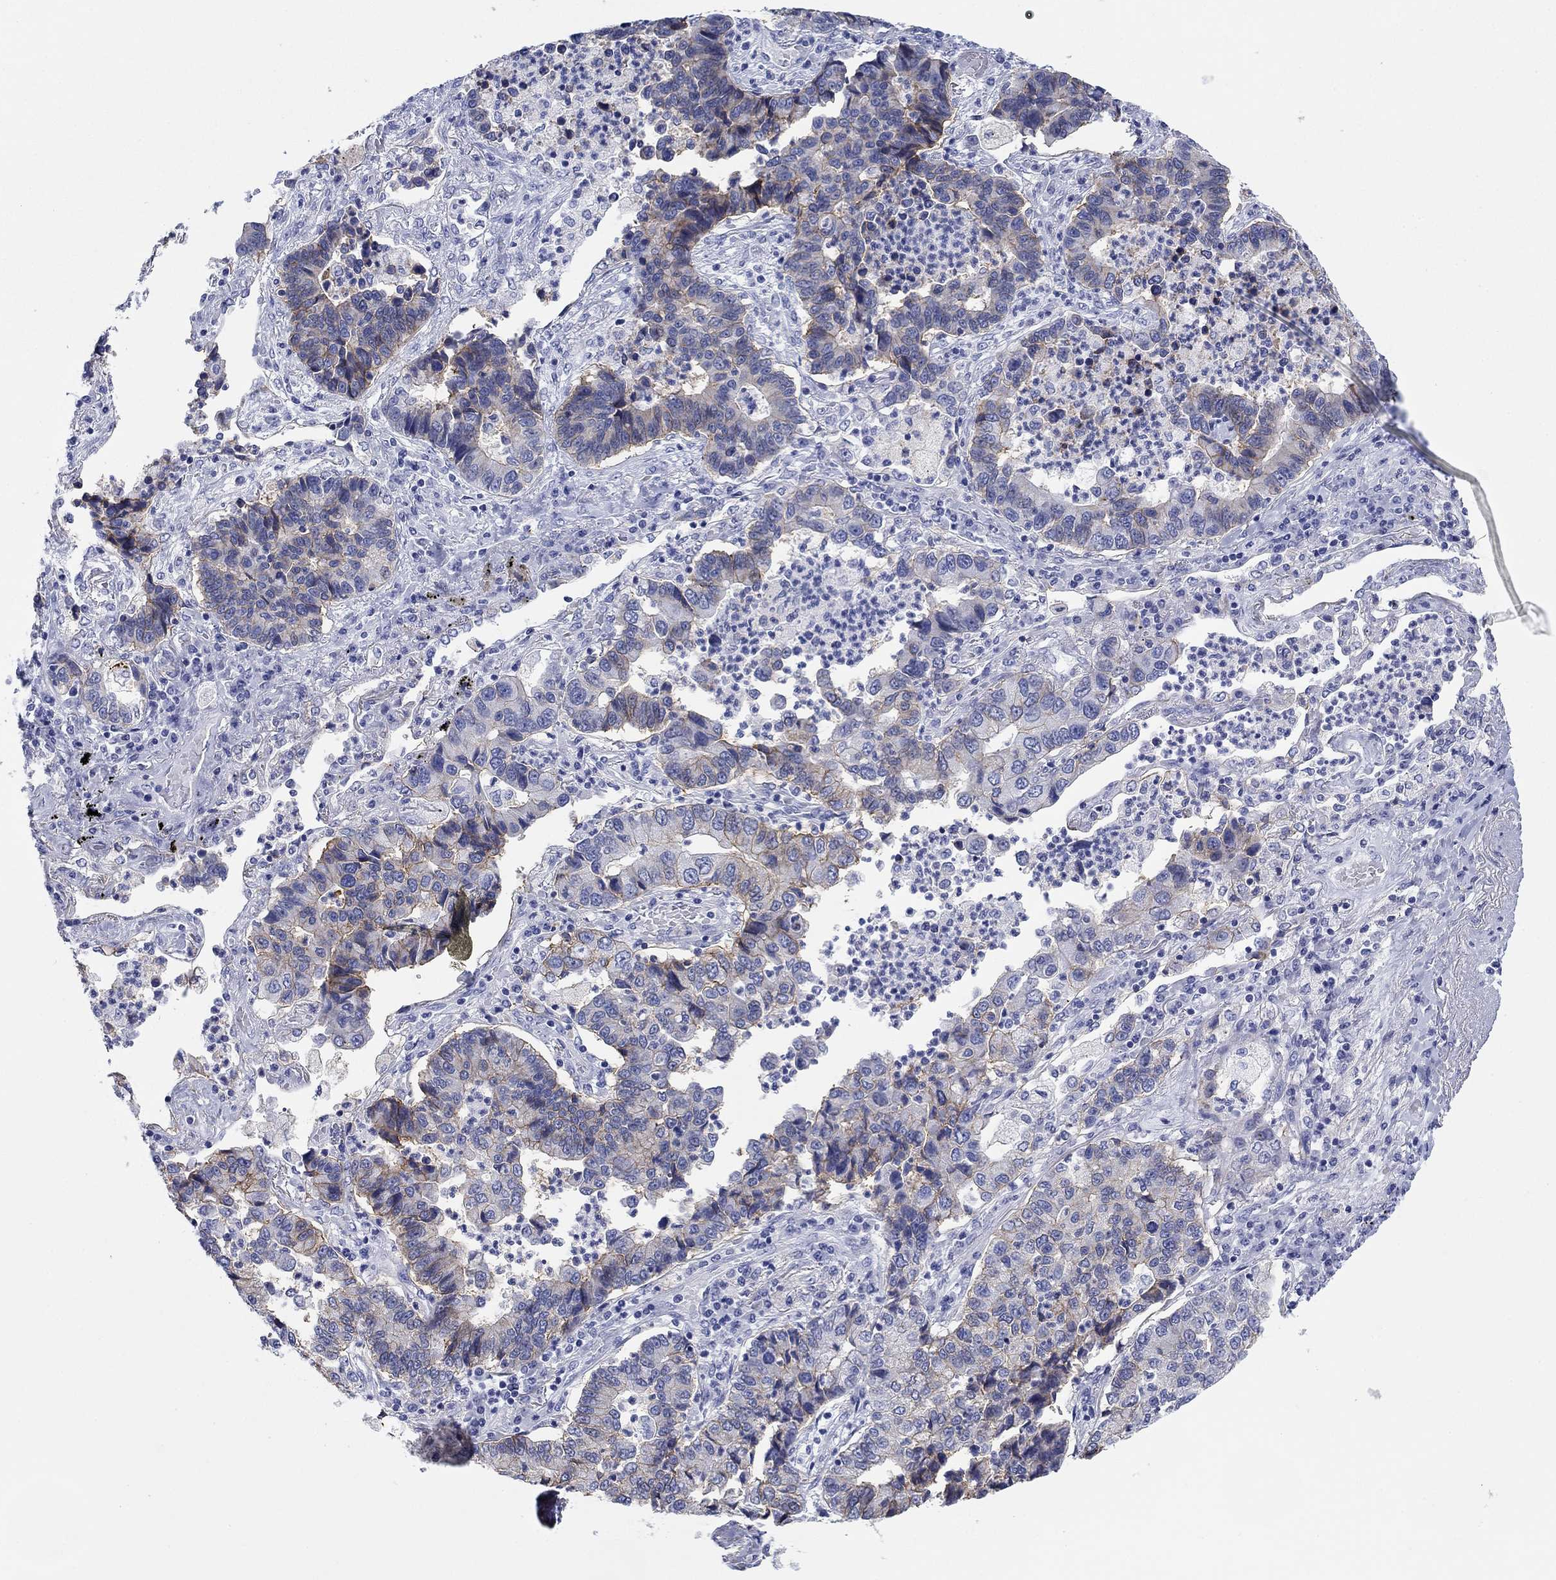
{"staining": {"intensity": "moderate", "quantity": "25%-75%", "location": "cytoplasmic/membranous"}, "tissue": "lung cancer", "cell_type": "Tumor cells", "image_type": "cancer", "snomed": [{"axis": "morphology", "description": "Adenocarcinoma, NOS"}, {"axis": "topography", "description": "Lung"}], "caption": "Lung cancer stained for a protein reveals moderate cytoplasmic/membranous positivity in tumor cells.", "gene": "ATP1B1", "patient": {"sex": "female", "age": 57}}